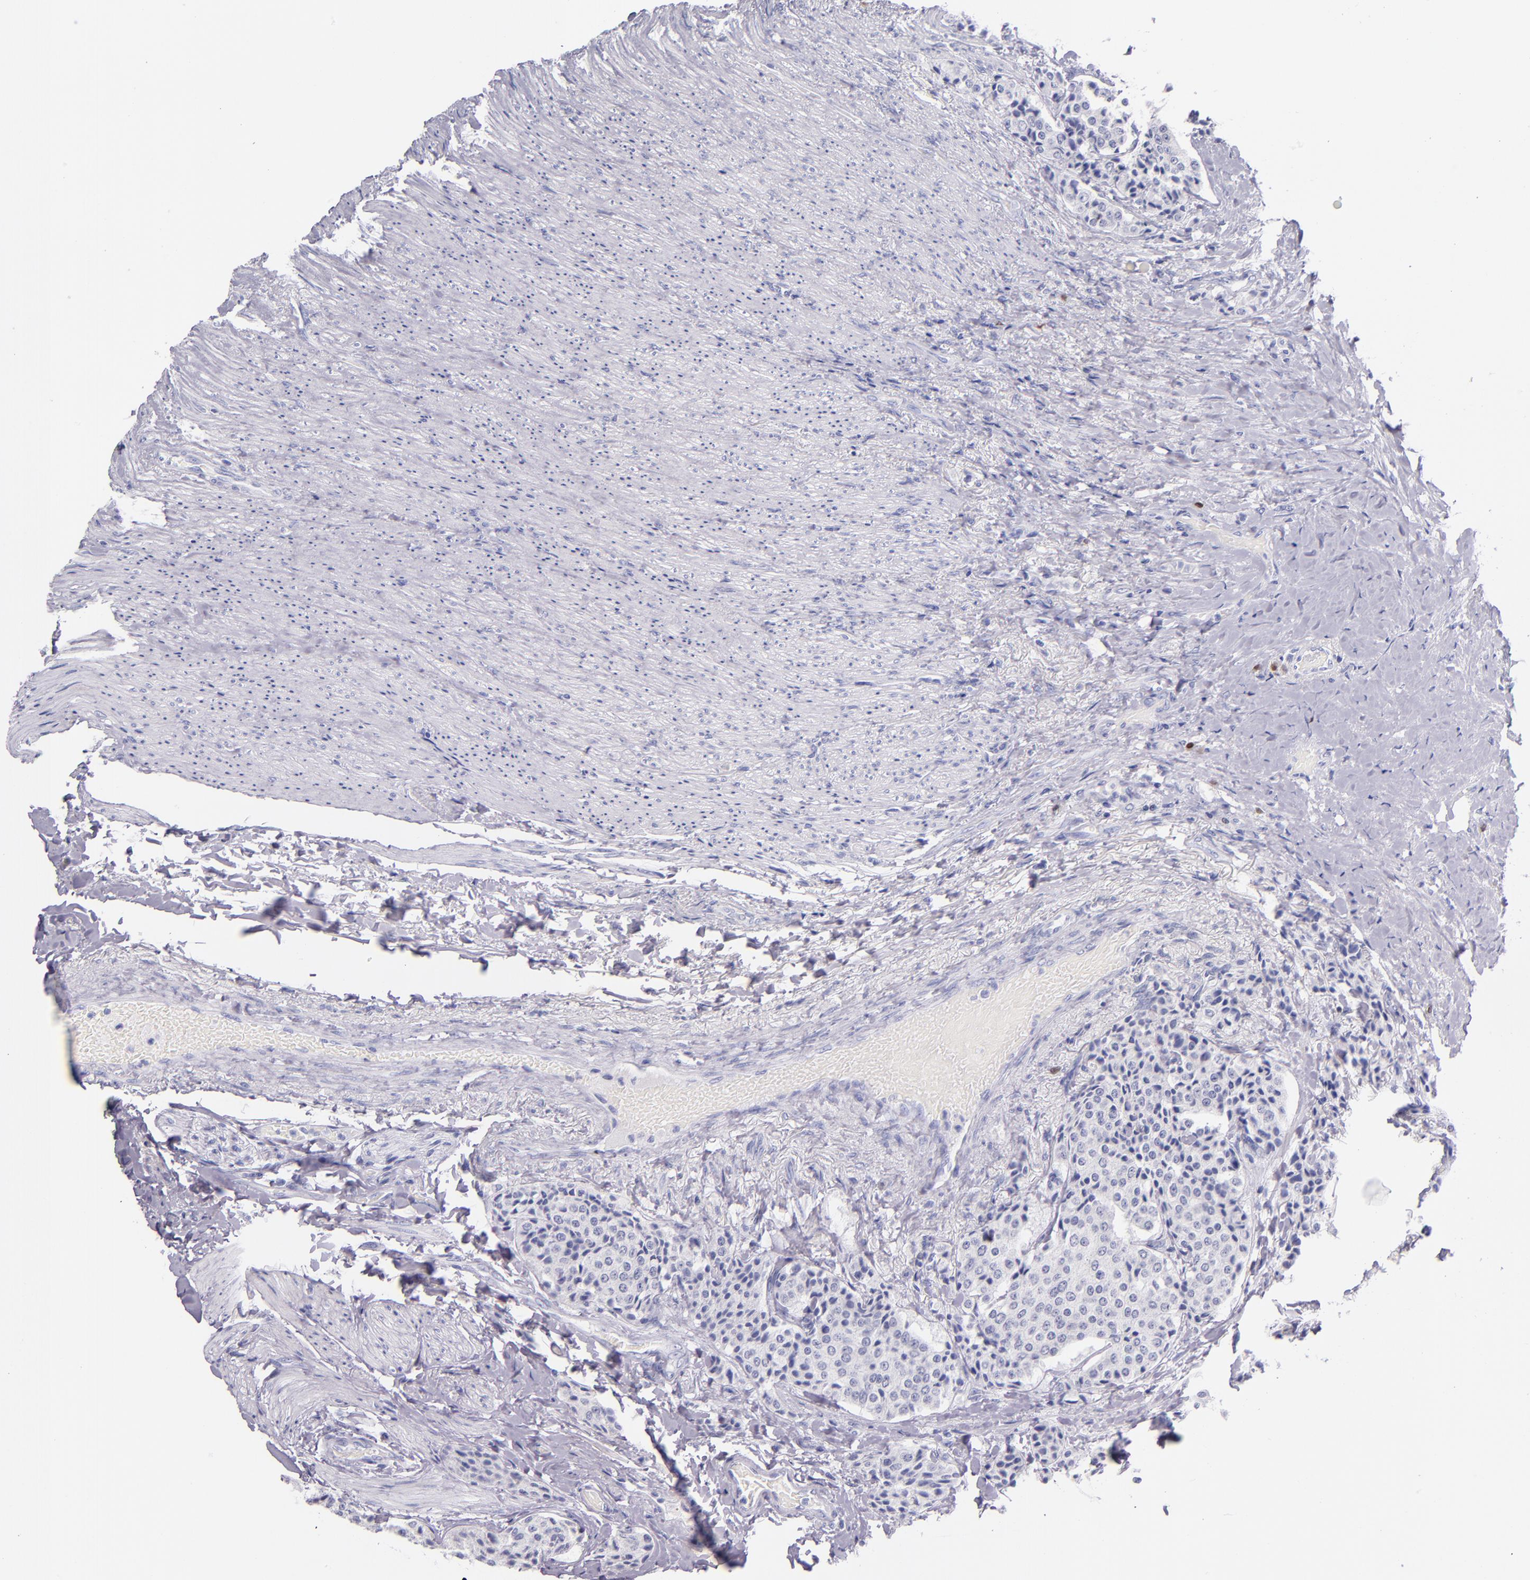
{"staining": {"intensity": "negative", "quantity": "none", "location": "none"}, "tissue": "carcinoid", "cell_type": "Tumor cells", "image_type": "cancer", "snomed": [{"axis": "morphology", "description": "Carcinoid, malignant, NOS"}, {"axis": "topography", "description": "Colon"}], "caption": "This is a micrograph of immunohistochemistry staining of carcinoid, which shows no expression in tumor cells.", "gene": "IRF4", "patient": {"sex": "female", "age": 61}}